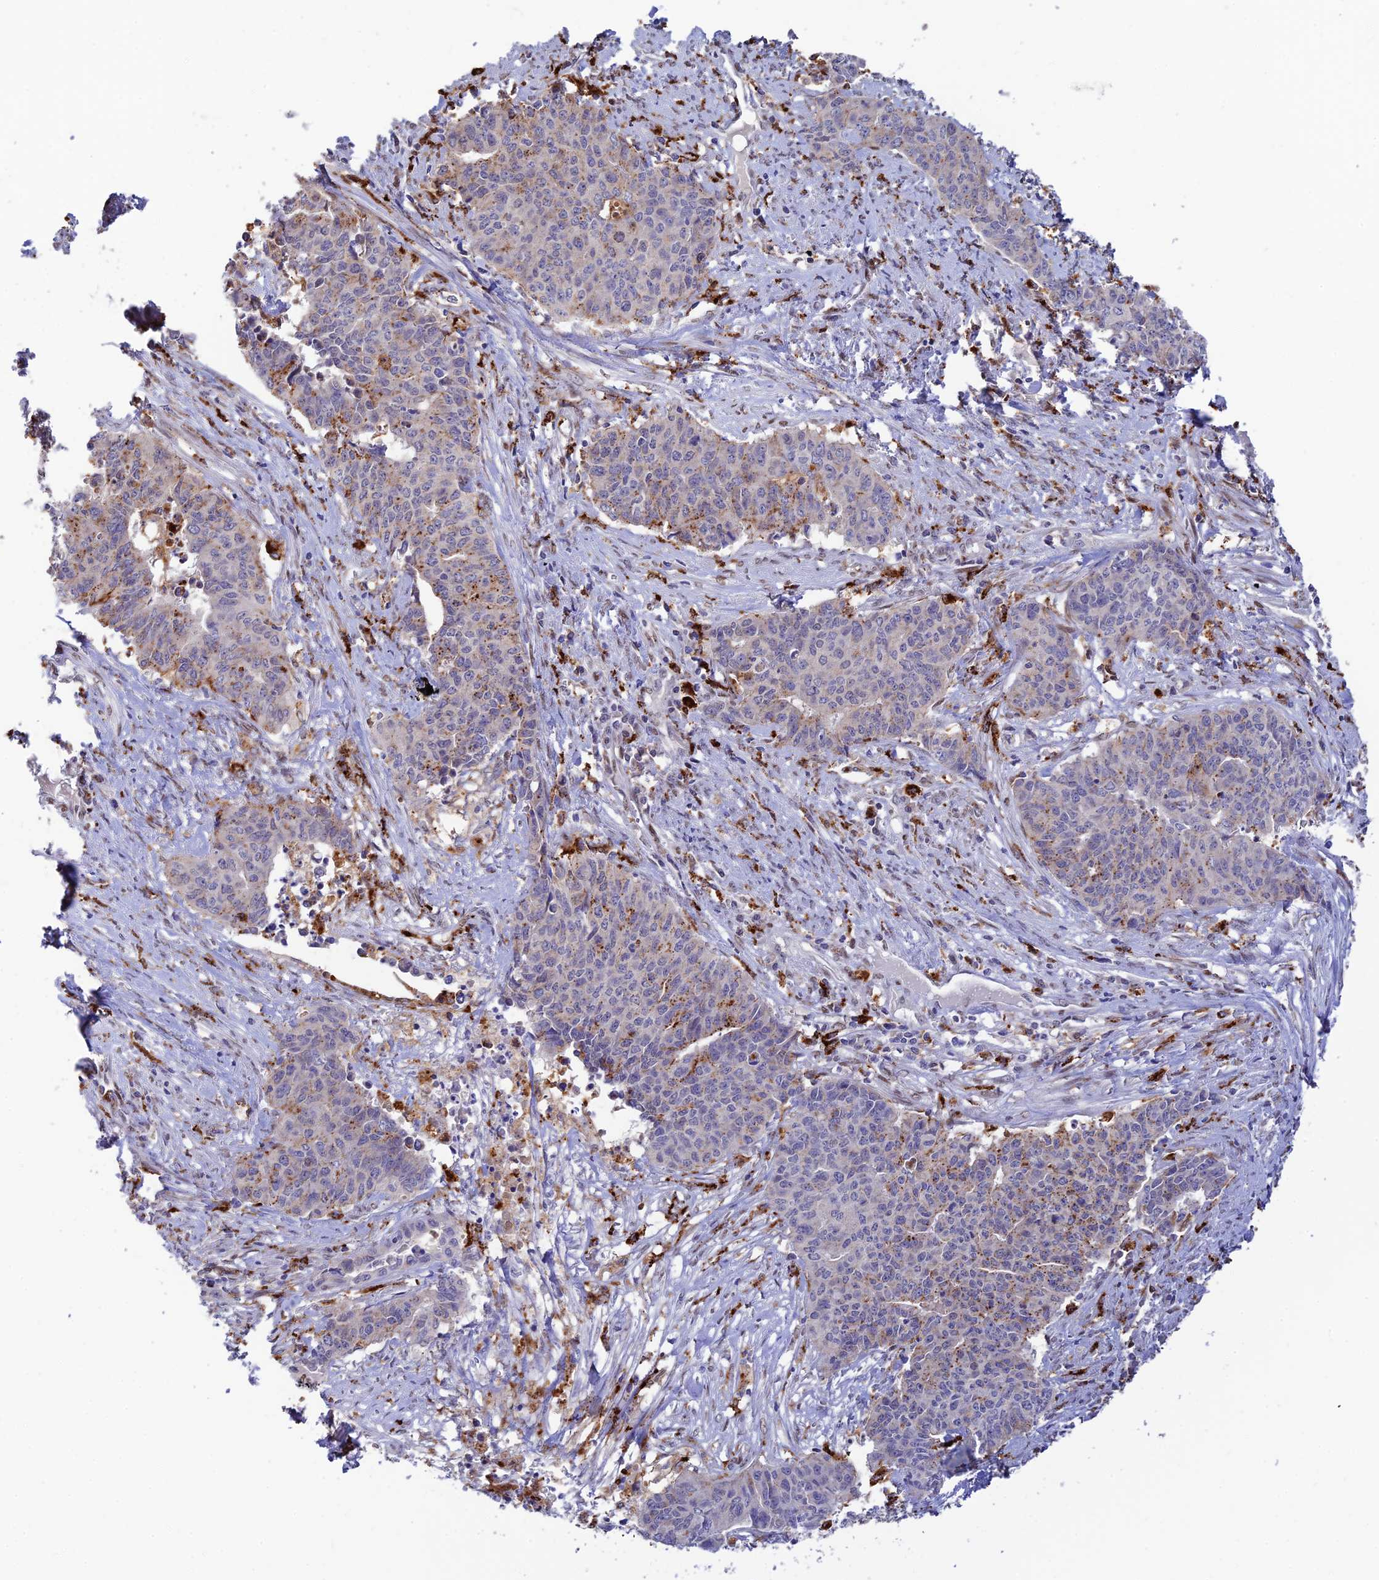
{"staining": {"intensity": "moderate", "quantity": "25%-75%", "location": "cytoplasmic/membranous"}, "tissue": "endometrial cancer", "cell_type": "Tumor cells", "image_type": "cancer", "snomed": [{"axis": "morphology", "description": "Adenocarcinoma, NOS"}, {"axis": "topography", "description": "Endometrium"}], "caption": "Endometrial cancer stained with a protein marker shows moderate staining in tumor cells.", "gene": "HIC1", "patient": {"sex": "female", "age": 59}}